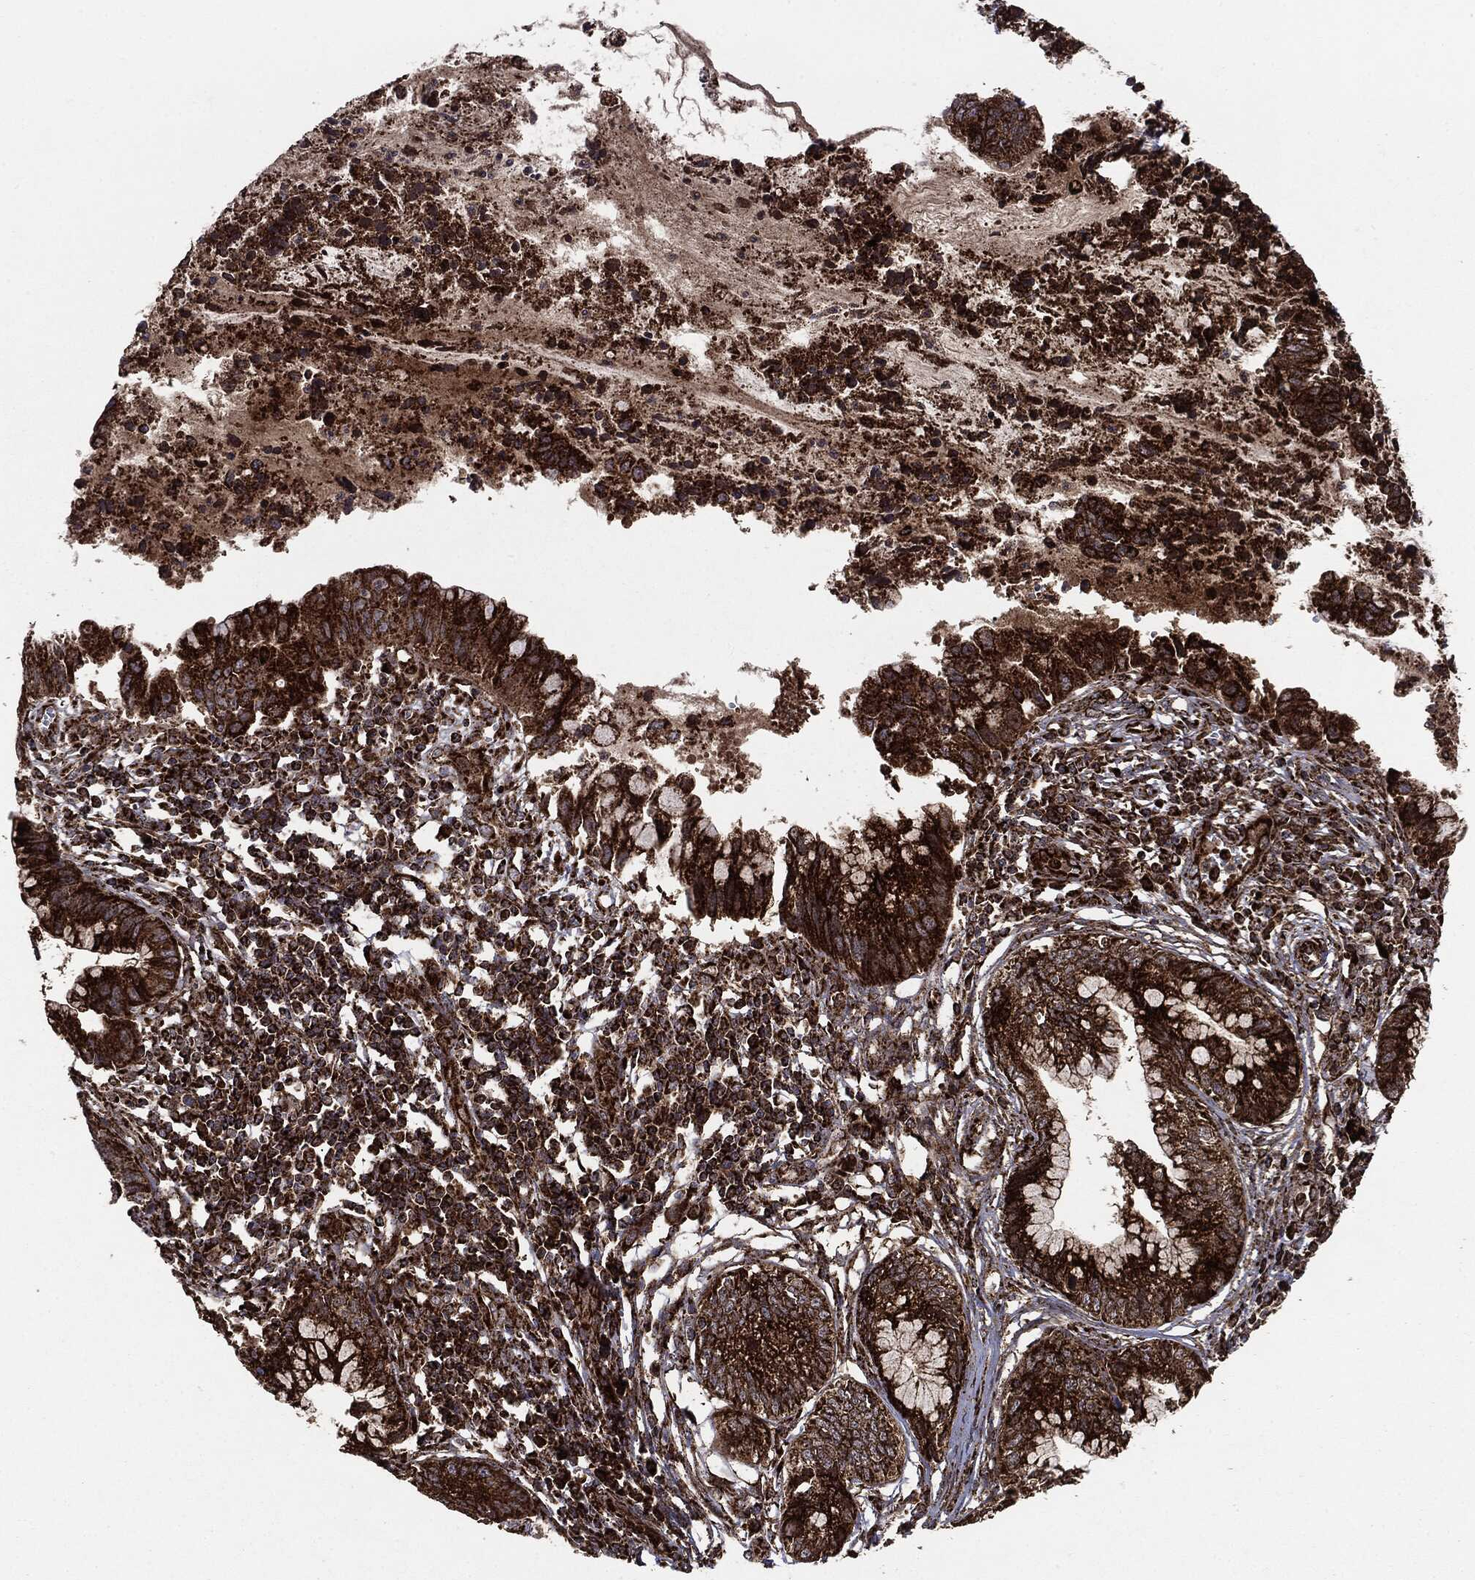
{"staining": {"intensity": "strong", "quantity": ">75%", "location": "cytoplasmic/membranous"}, "tissue": "cervical cancer", "cell_type": "Tumor cells", "image_type": "cancer", "snomed": [{"axis": "morphology", "description": "Adenocarcinoma, NOS"}, {"axis": "topography", "description": "Cervix"}], "caption": "Adenocarcinoma (cervical) stained with DAB (3,3'-diaminobenzidine) IHC shows high levels of strong cytoplasmic/membranous positivity in approximately >75% of tumor cells.", "gene": "MAP2K1", "patient": {"sex": "female", "age": 44}}